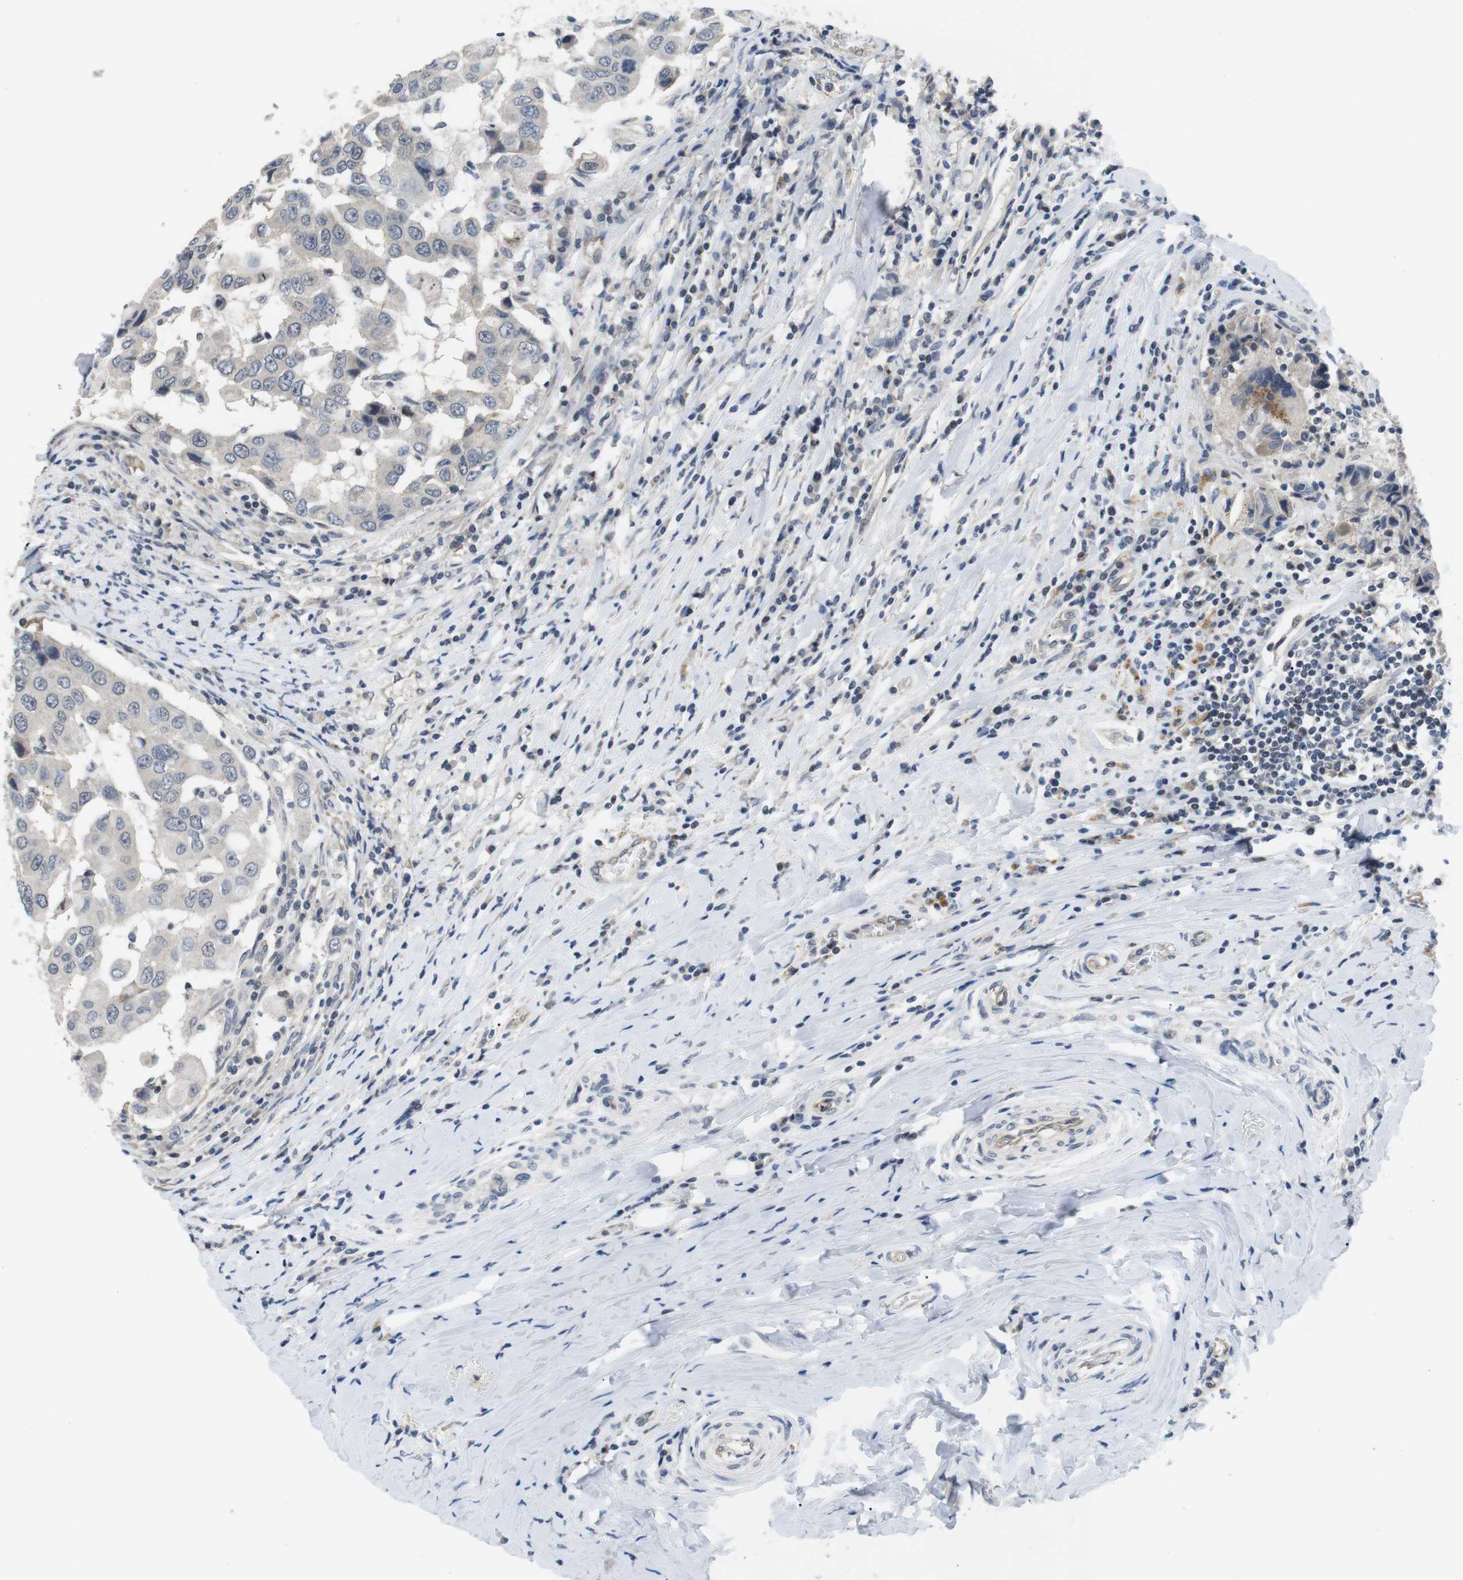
{"staining": {"intensity": "negative", "quantity": "none", "location": "none"}, "tissue": "breast cancer", "cell_type": "Tumor cells", "image_type": "cancer", "snomed": [{"axis": "morphology", "description": "Duct carcinoma"}, {"axis": "topography", "description": "Breast"}], "caption": "Human breast infiltrating ductal carcinoma stained for a protein using immunohistochemistry exhibits no staining in tumor cells.", "gene": "NECTIN1", "patient": {"sex": "female", "age": 27}}